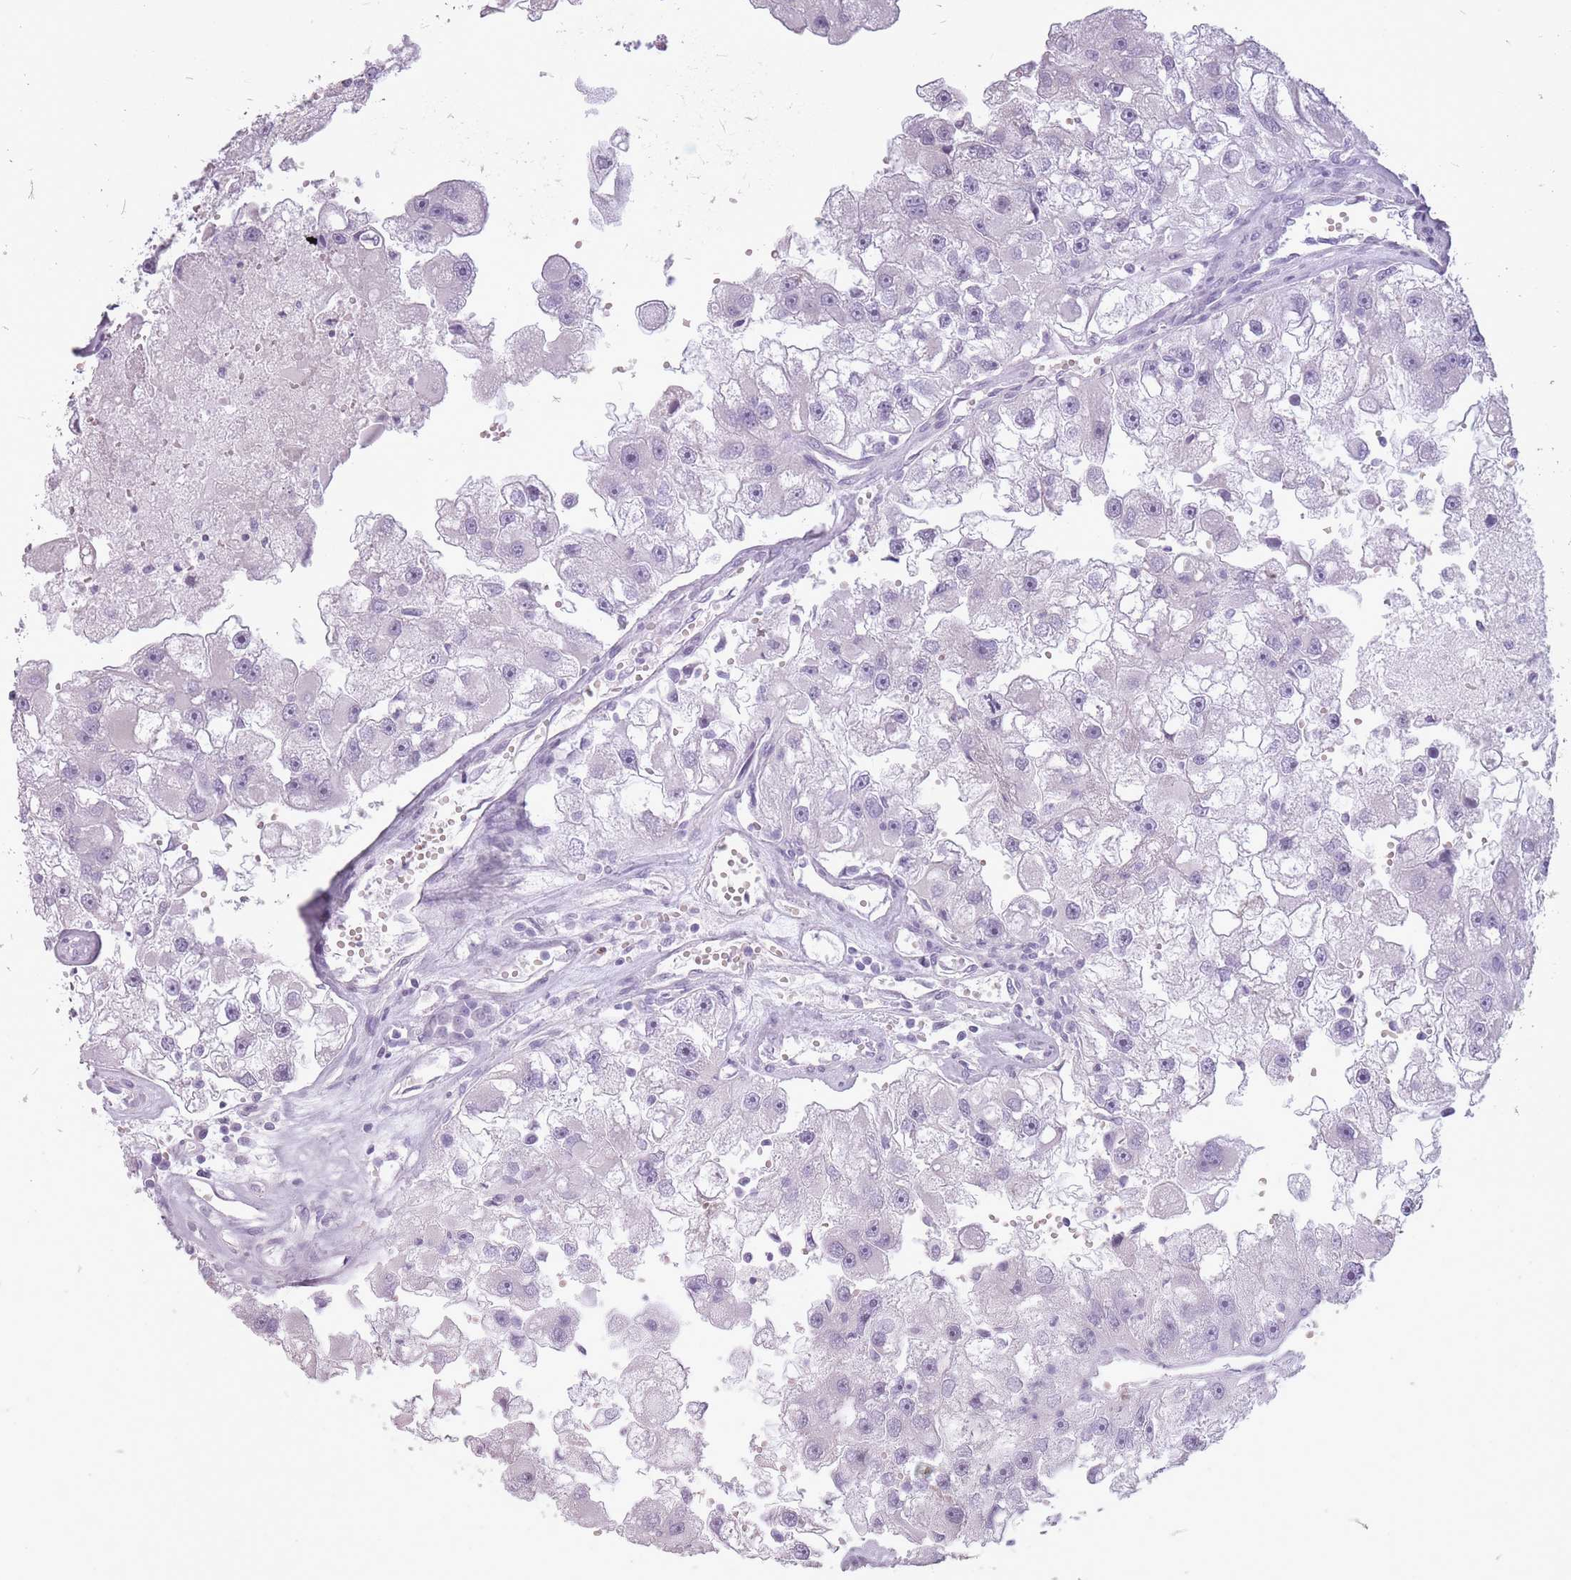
{"staining": {"intensity": "negative", "quantity": "none", "location": "none"}, "tissue": "renal cancer", "cell_type": "Tumor cells", "image_type": "cancer", "snomed": [{"axis": "morphology", "description": "Adenocarcinoma, NOS"}, {"axis": "topography", "description": "Kidney"}], "caption": "The photomicrograph demonstrates no staining of tumor cells in renal cancer. Brightfield microscopy of IHC stained with DAB (3,3'-diaminobenzidine) (brown) and hematoxylin (blue), captured at high magnification.", "gene": "RFX4", "patient": {"sex": "male", "age": 63}}